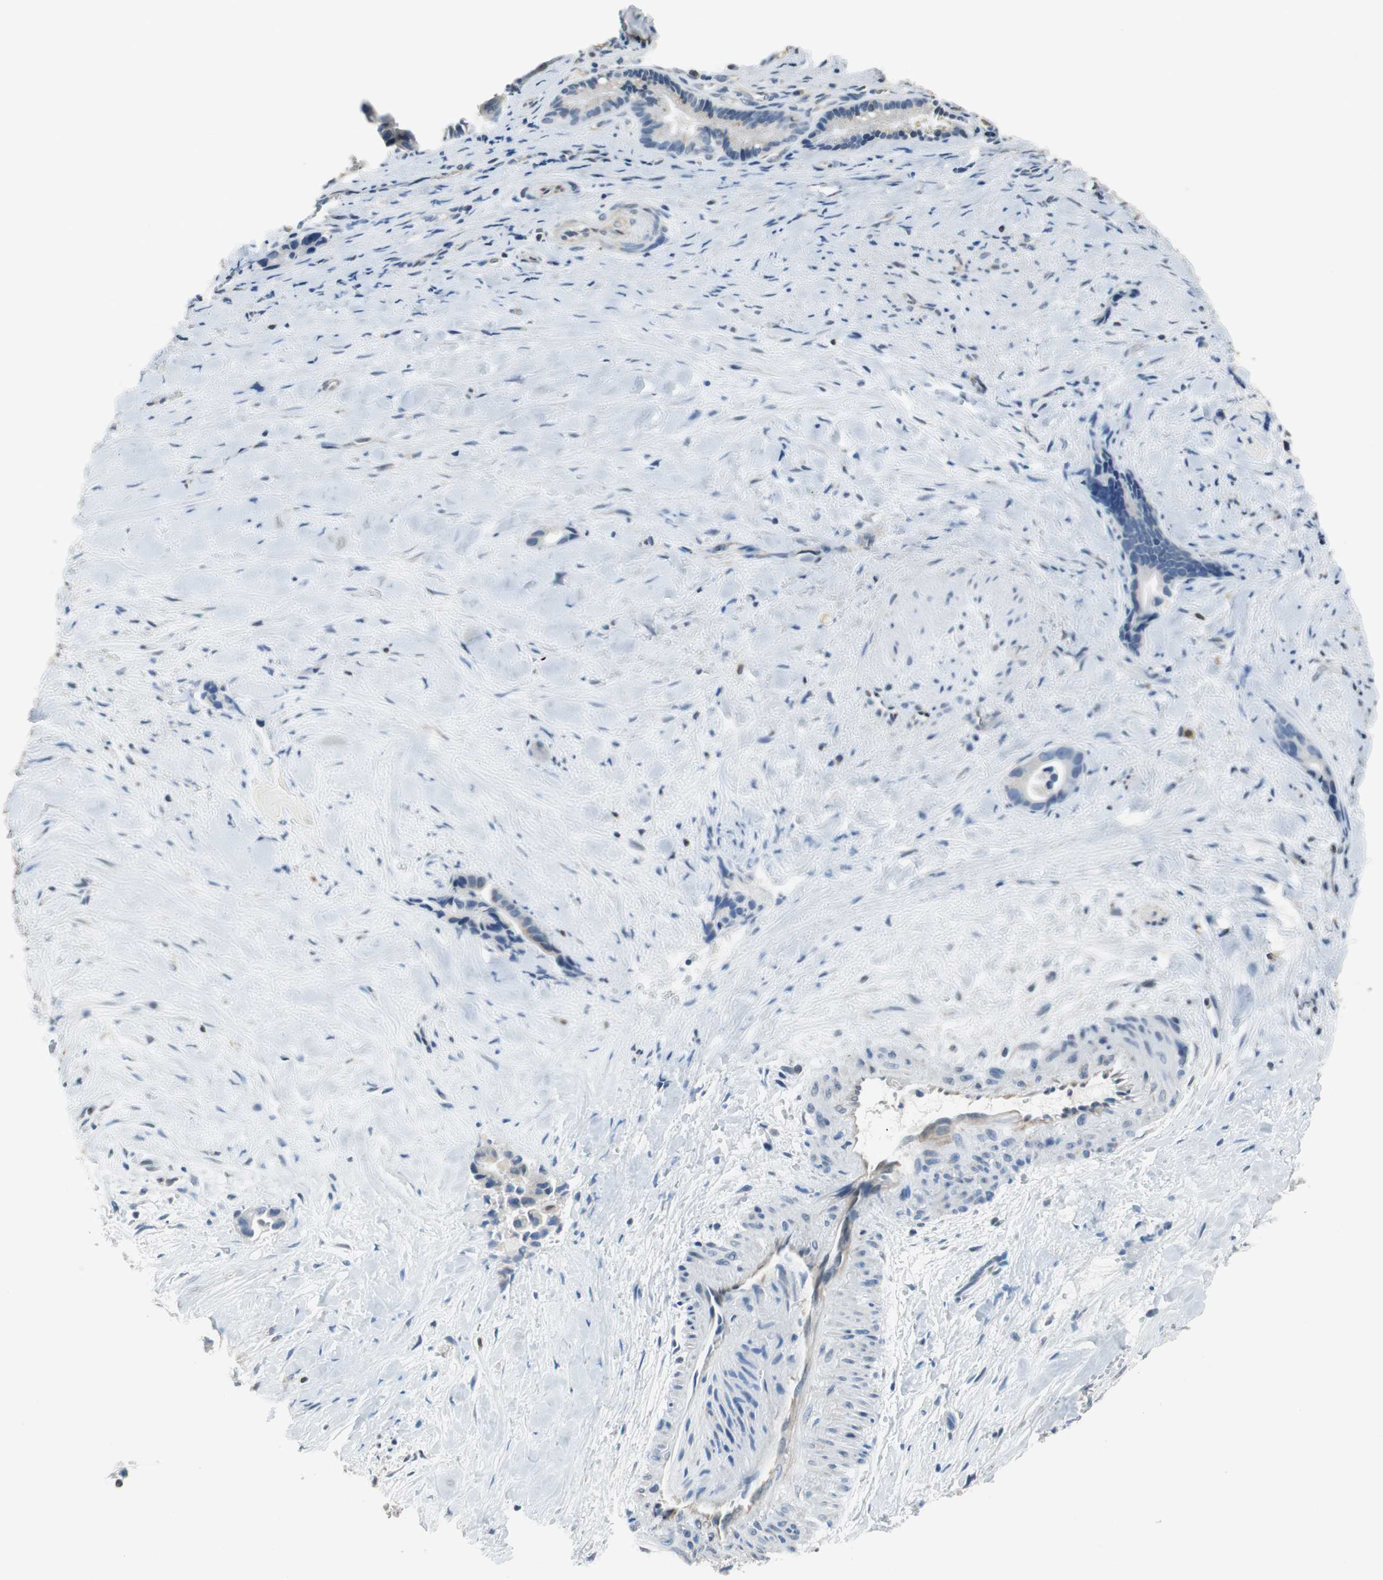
{"staining": {"intensity": "negative", "quantity": "none", "location": "none"}, "tissue": "liver cancer", "cell_type": "Tumor cells", "image_type": "cancer", "snomed": [{"axis": "morphology", "description": "Cholangiocarcinoma"}, {"axis": "topography", "description": "Liver"}], "caption": "Immunohistochemical staining of liver cancer (cholangiocarcinoma) displays no significant staining in tumor cells. (DAB immunohistochemistry (IHC) with hematoxylin counter stain).", "gene": "ALDH4A1", "patient": {"sex": "female", "age": 55}}